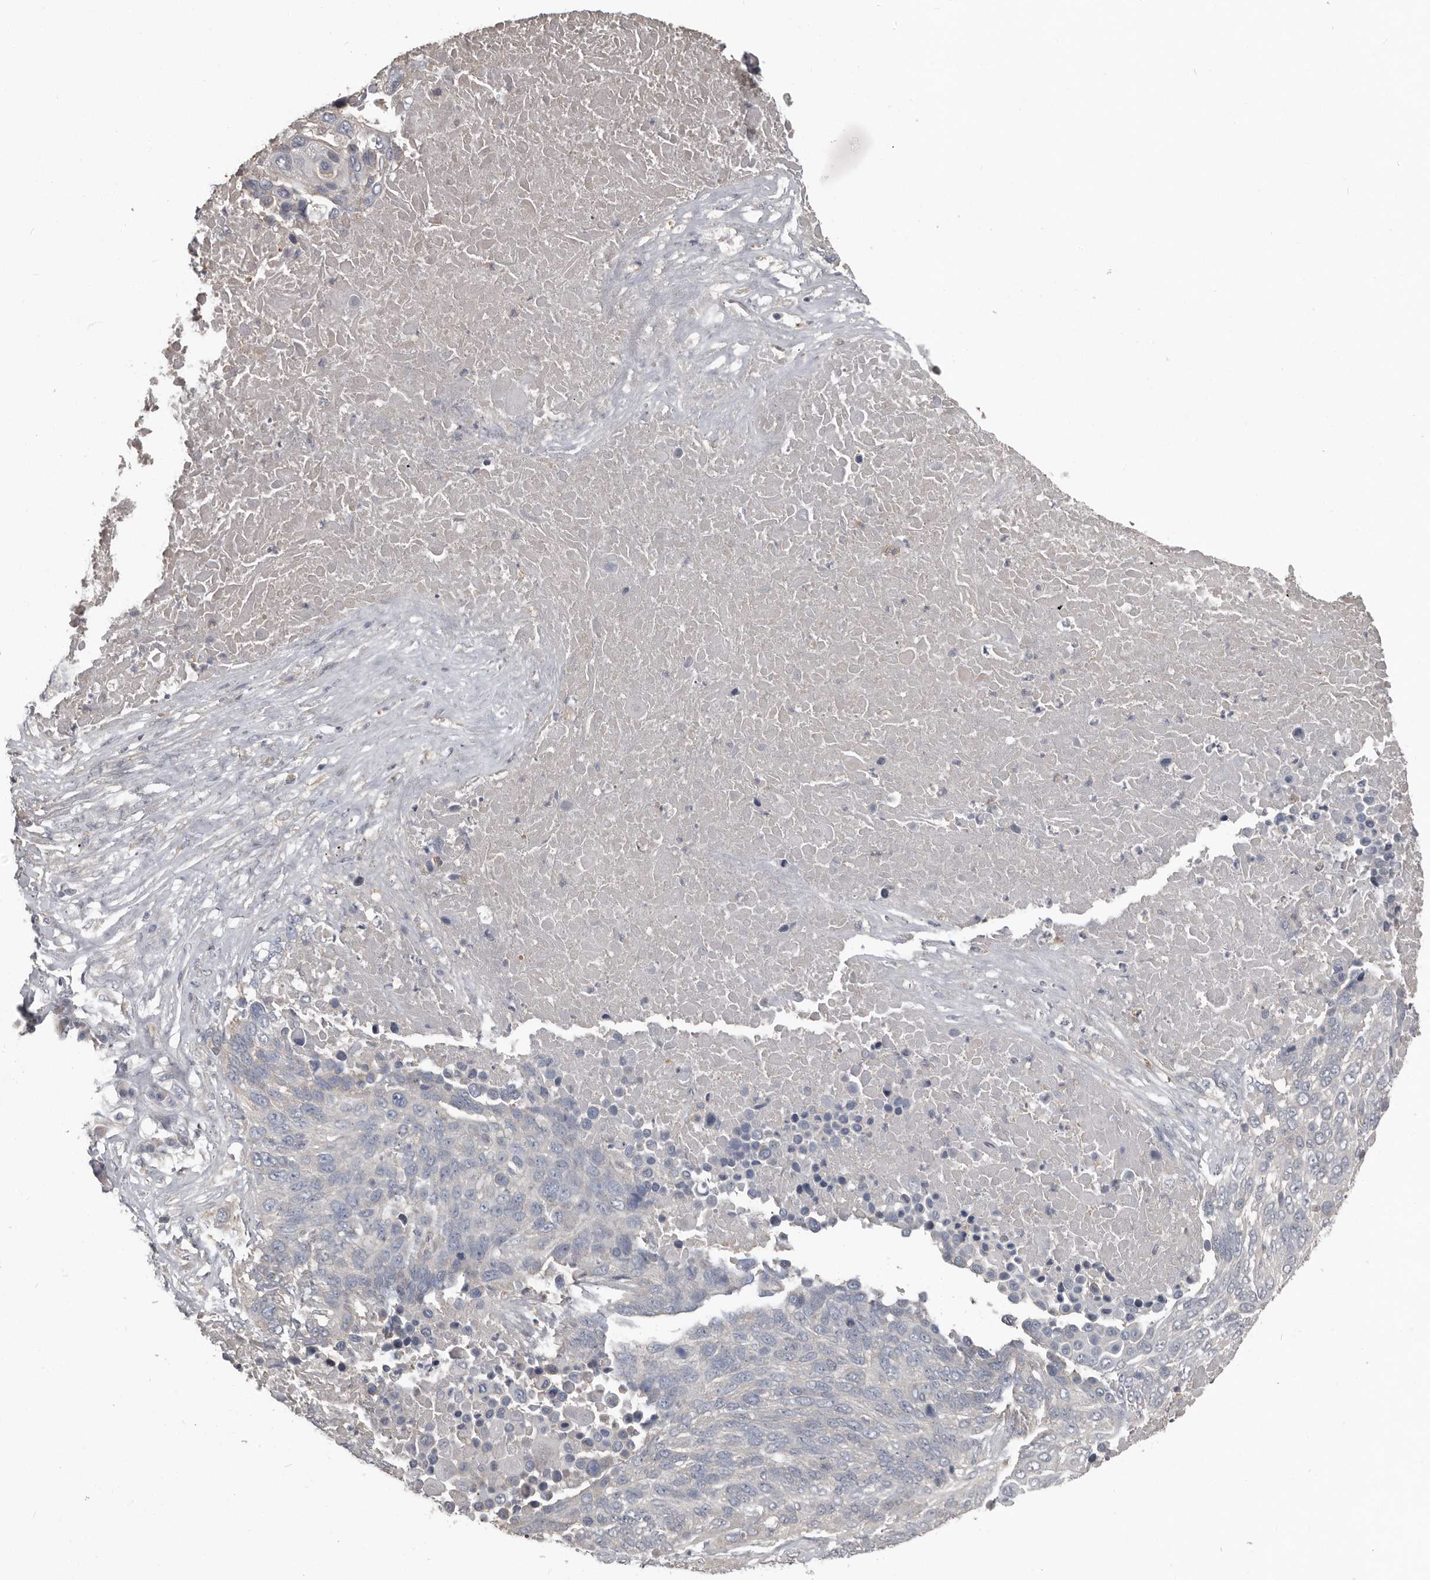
{"staining": {"intensity": "negative", "quantity": "none", "location": "none"}, "tissue": "lung cancer", "cell_type": "Tumor cells", "image_type": "cancer", "snomed": [{"axis": "morphology", "description": "Squamous cell carcinoma, NOS"}, {"axis": "topography", "description": "Lung"}], "caption": "An immunohistochemistry (IHC) image of lung cancer (squamous cell carcinoma) is shown. There is no staining in tumor cells of lung cancer (squamous cell carcinoma).", "gene": "CA6", "patient": {"sex": "male", "age": 66}}